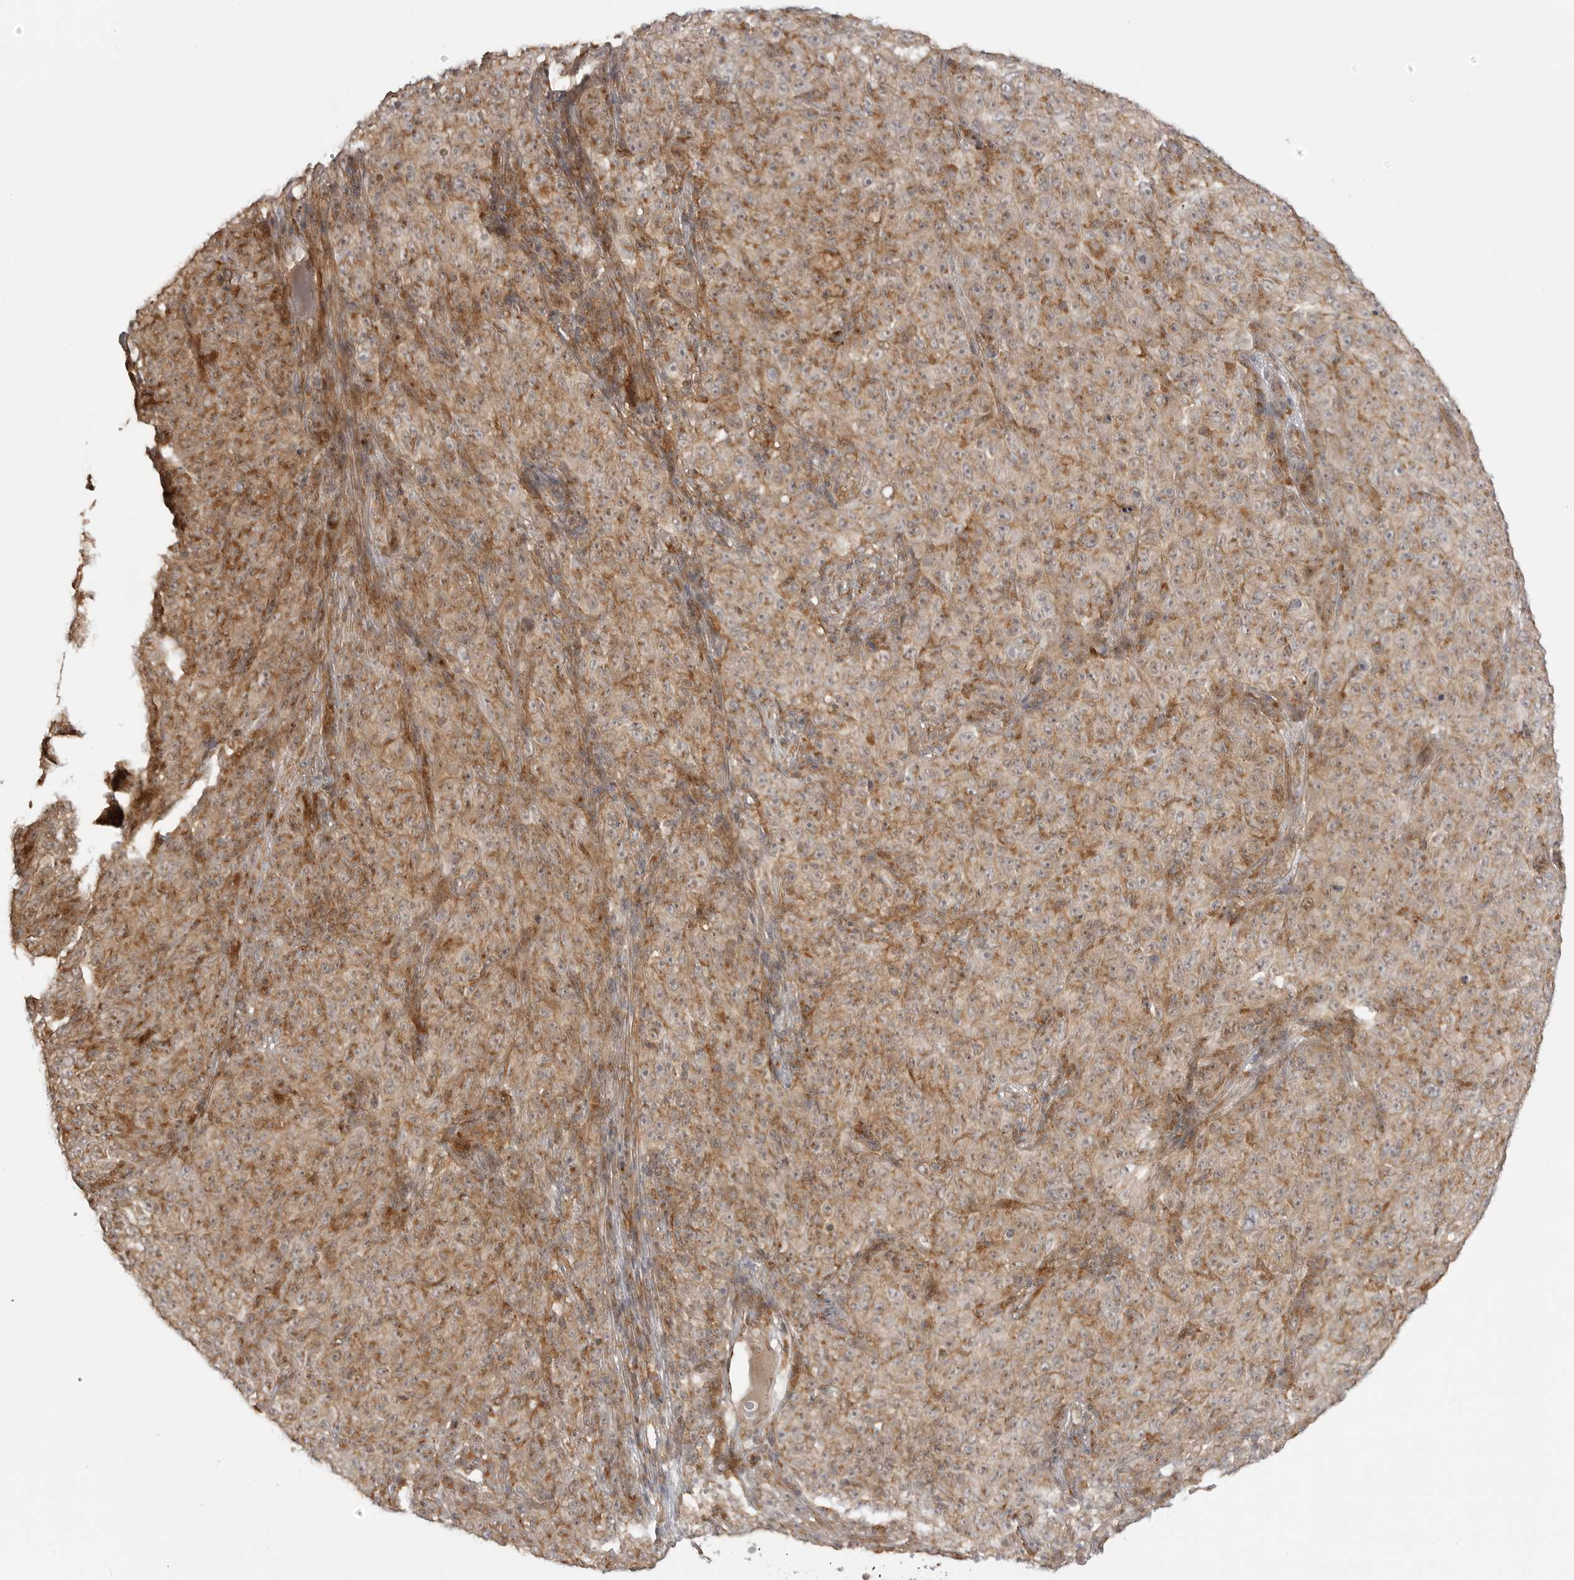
{"staining": {"intensity": "moderate", "quantity": ">75%", "location": "cytoplasmic/membranous"}, "tissue": "melanoma", "cell_type": "Tumor cells", "image_type": "cancer", "snomed": [{"axis": "morphology", "description": "Malignant melanoma, NOS"}, {"axis": "topography", "description": "Skin"}], "caption": "Malignant melanoma stained for a protein demonstrates moderate cytoplasmic/membranous positivity in tumor cells.", "gene": "FAT3", "patient": {"sex": "female", "age": 82}}